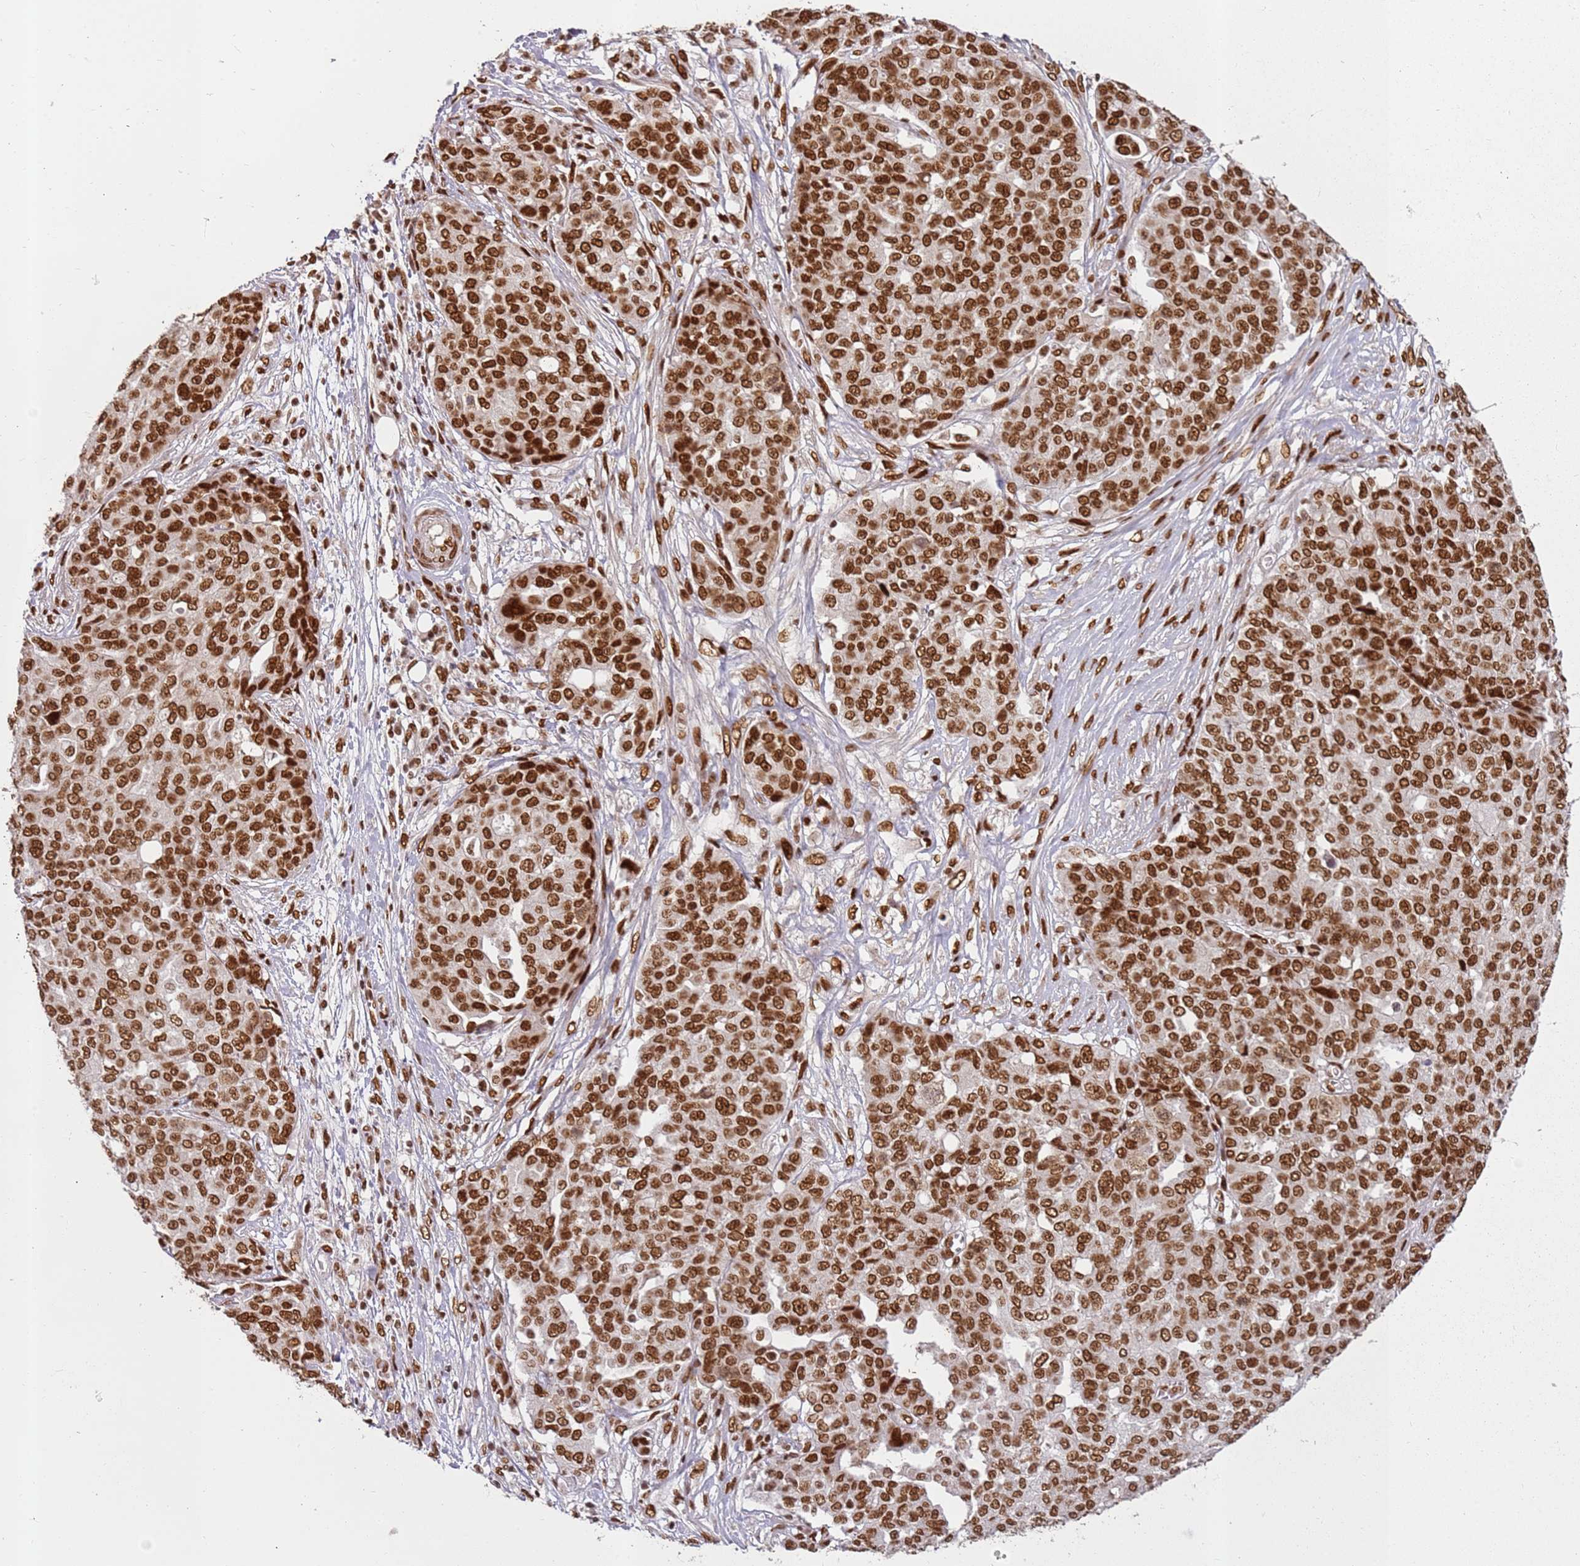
{"staining": {"intensity": "strong", "quantity": ">75%", "location": "nuclear"}, "tissue": "ovarian cancer", "cell_type": "Tumor cells", "image_type": "cancer", "snomed": [{"axis": "morphology", "description": "Cystadenocarcinoma, serous, NOS"}, {"axis": "topography", "description": "Soft tissue"}, {"axis": "topography", "description": "Ovary"}], "caption": "Immunohistochemistry (DAB (3,3'-diaminobenzidine)) staining of serous cystadenocarcinoma (ovarian) shows strong nuclear protein positivity in about >75% of tumor cells.", "gene": "TENT4A", "patient": {"sex": "female", "age": 57}}